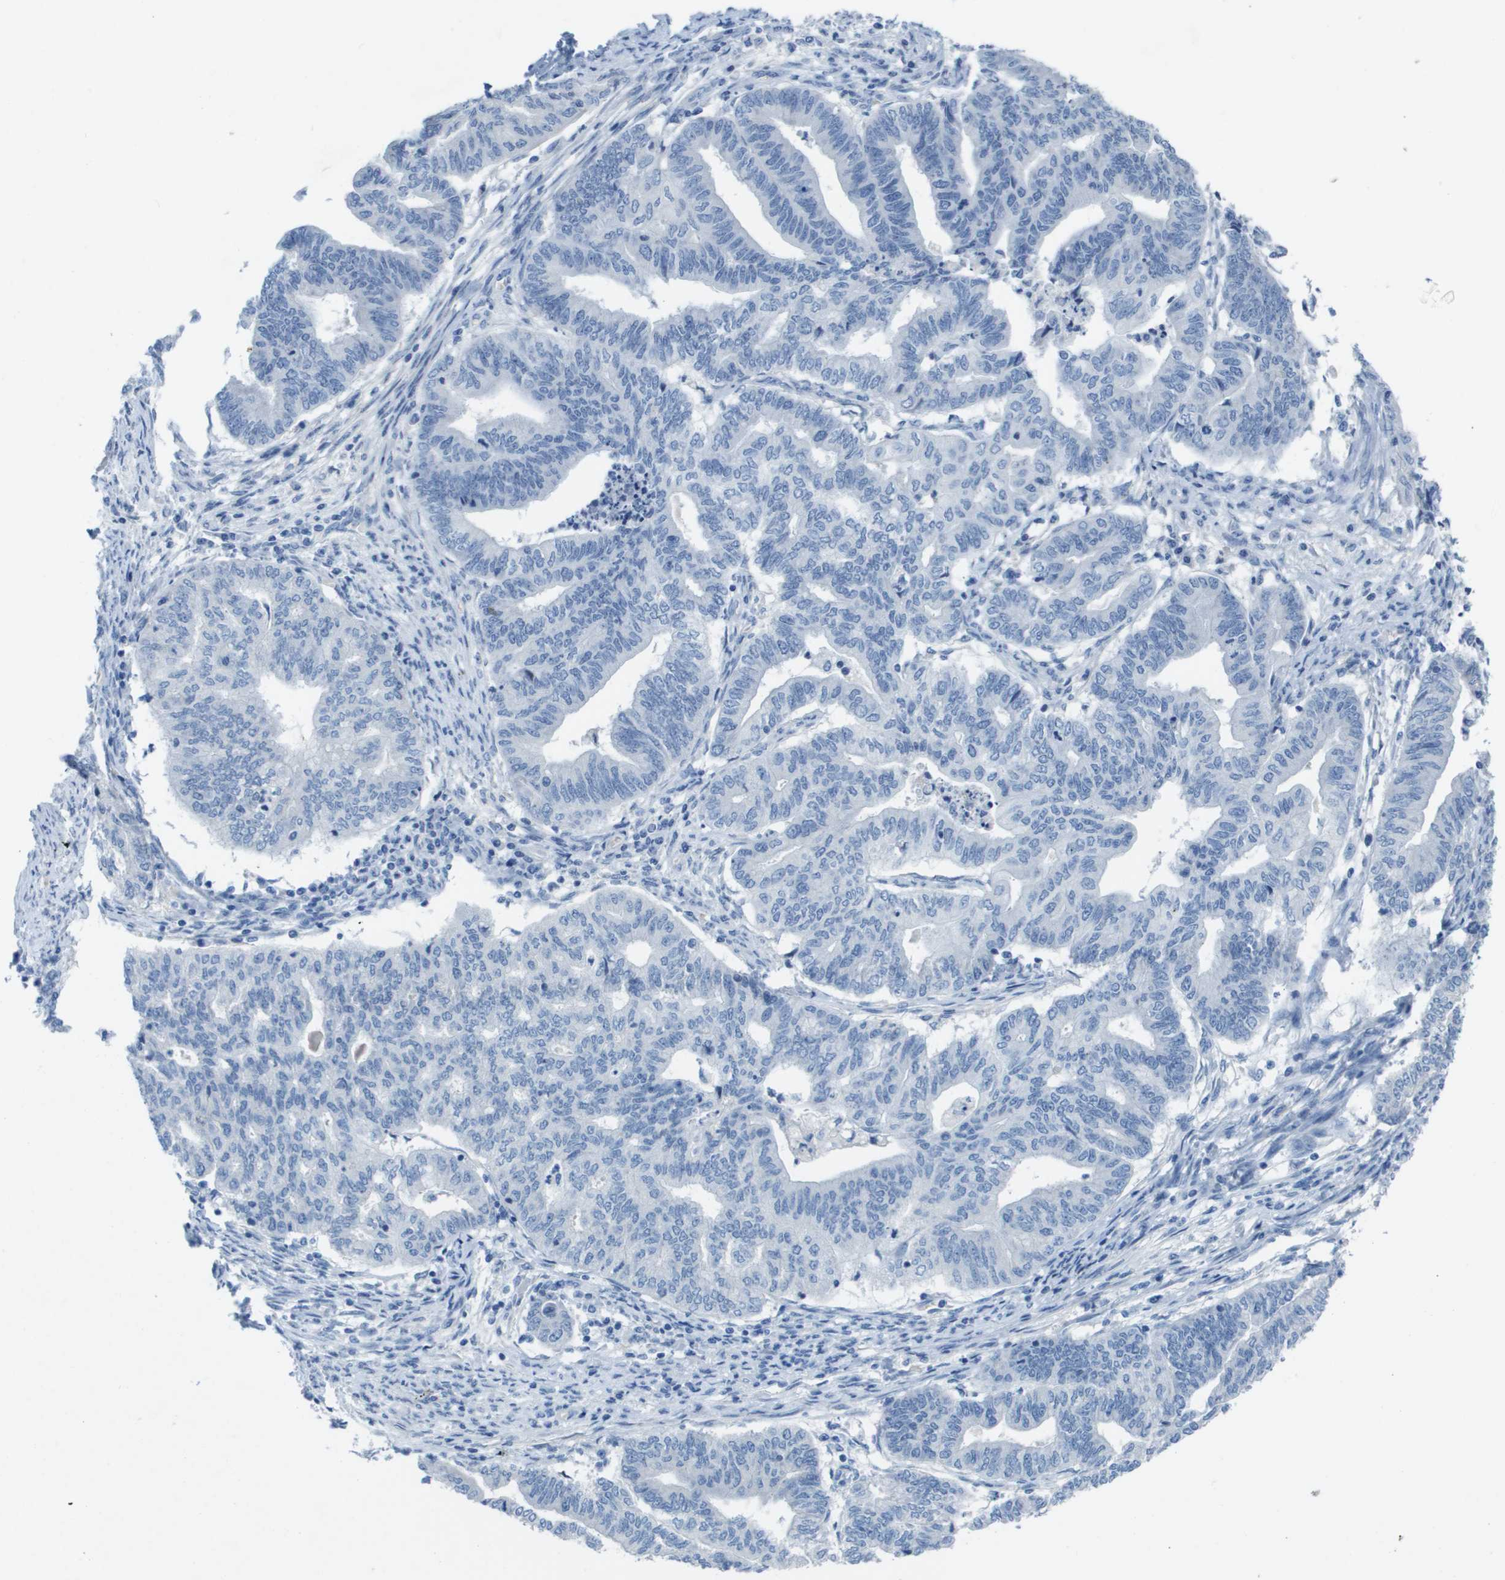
{"staining": {"intensity": "negative", "quantity": "none", "location": "none"}, "tissue": "endometrial cancer", "cell_type": "Tumor cells", "image_type": "cancer", "snomed": [{"axis": "morphology", "description": "Adenocarcinoma, NOS"}, {"axis": "topography", "description": "Endometrium"}], "caption": "Human endometrial cancer stained for a protein using immunohistochemistry (IHC) demonstrates no staining in tumor cells.", "gene": "NCS1", "patient": {"sex": "female", "age": 79}}